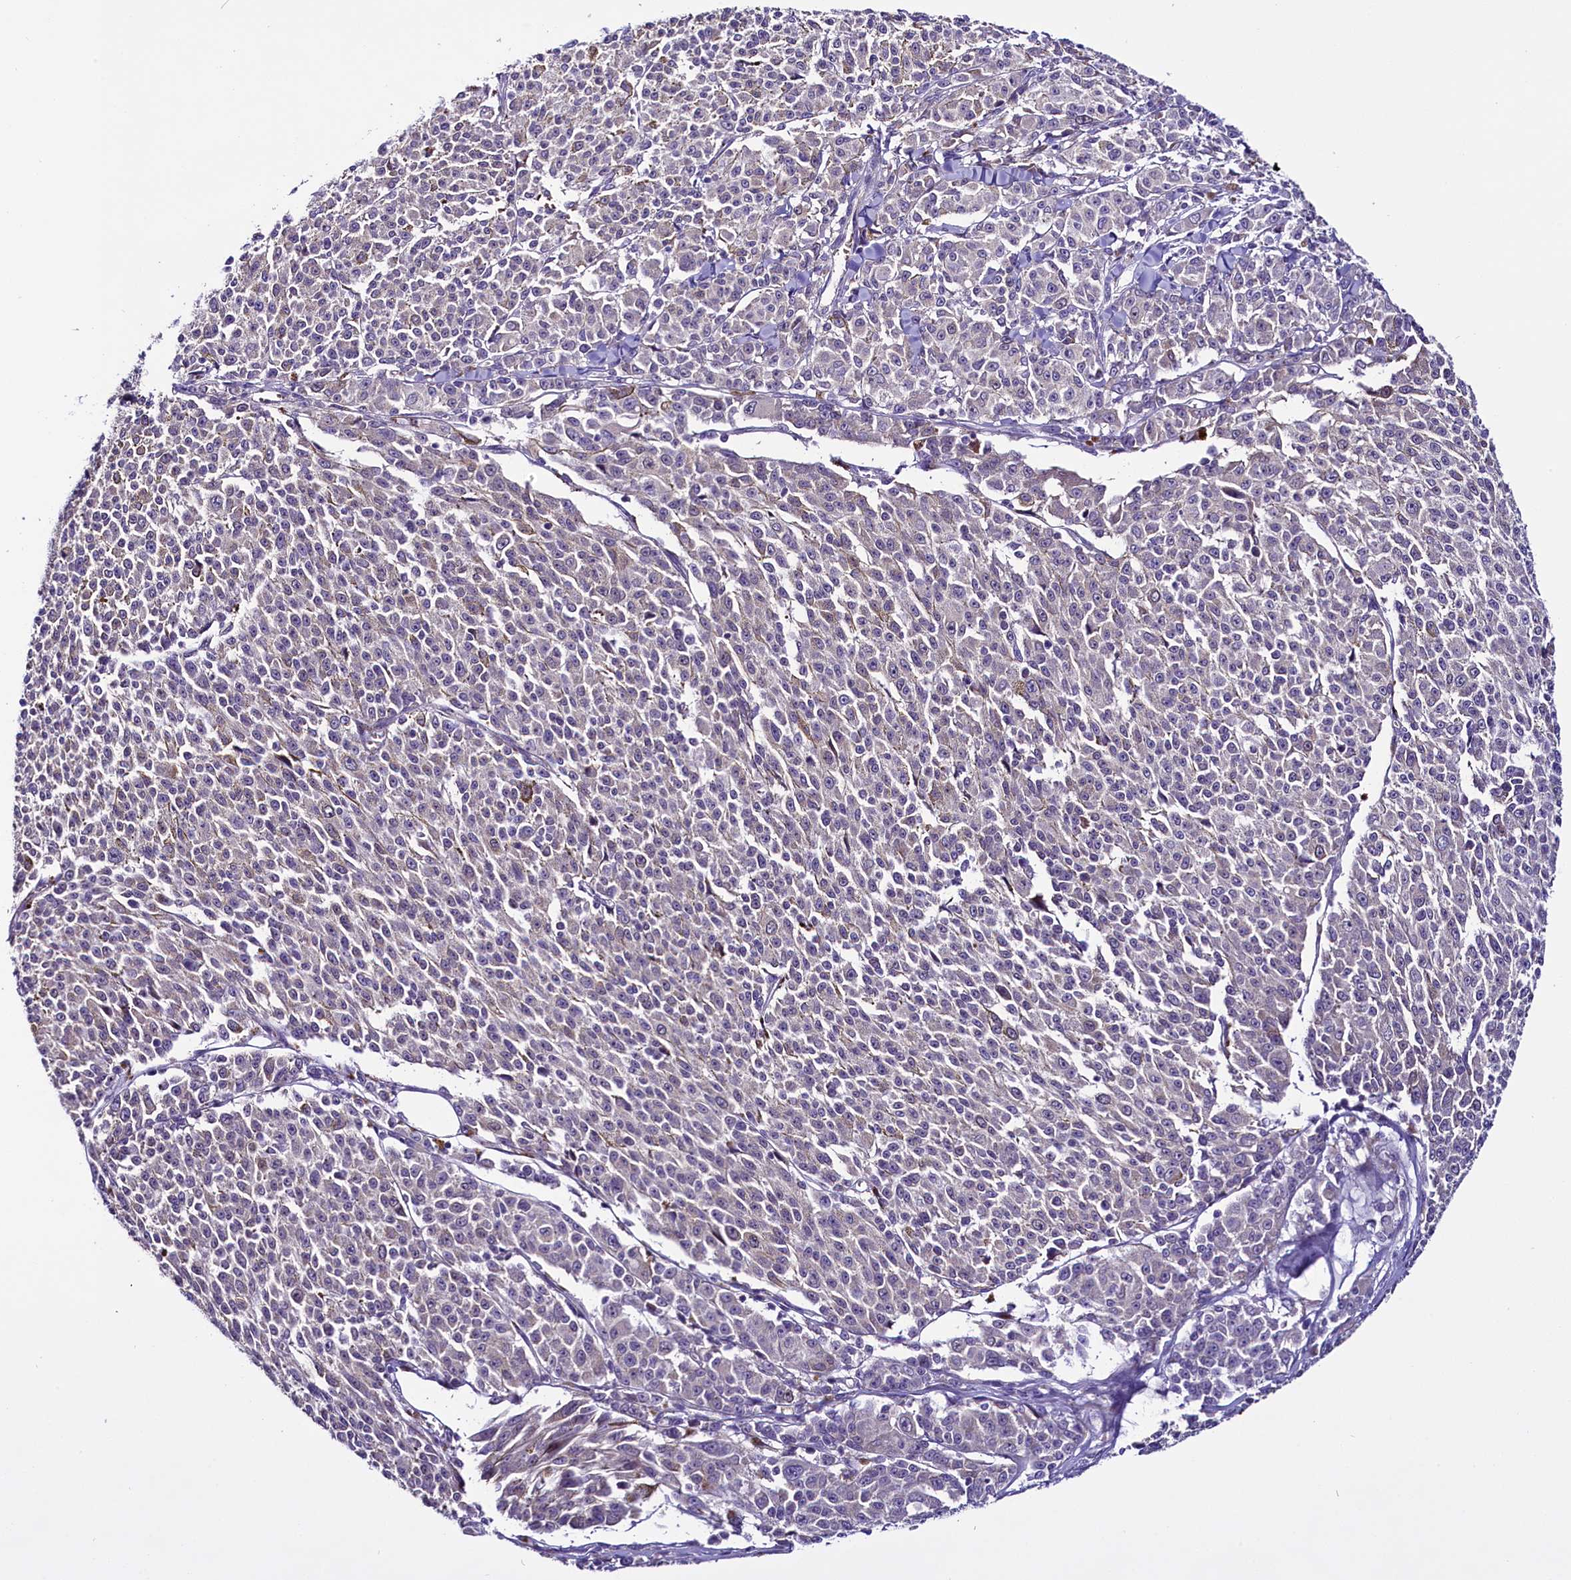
{"staining": {"intensity": "weak", "quantity": "<25%", "location": "cytoplasmic/membranous"}, "tissue": "melanoma", "cell_type": "Tumor cells", "image_type": "cancer", "snomed": [{"axis": "morphology", "description": "Malignant melanoma, NOS"}, {"axis": "topography", "description": "Skin"}], "caption": "Tumor cells are negative for brown protein staining in melanoma.", "gene": "C9orf40", "patient": {"sex": "female", "age": 52}}